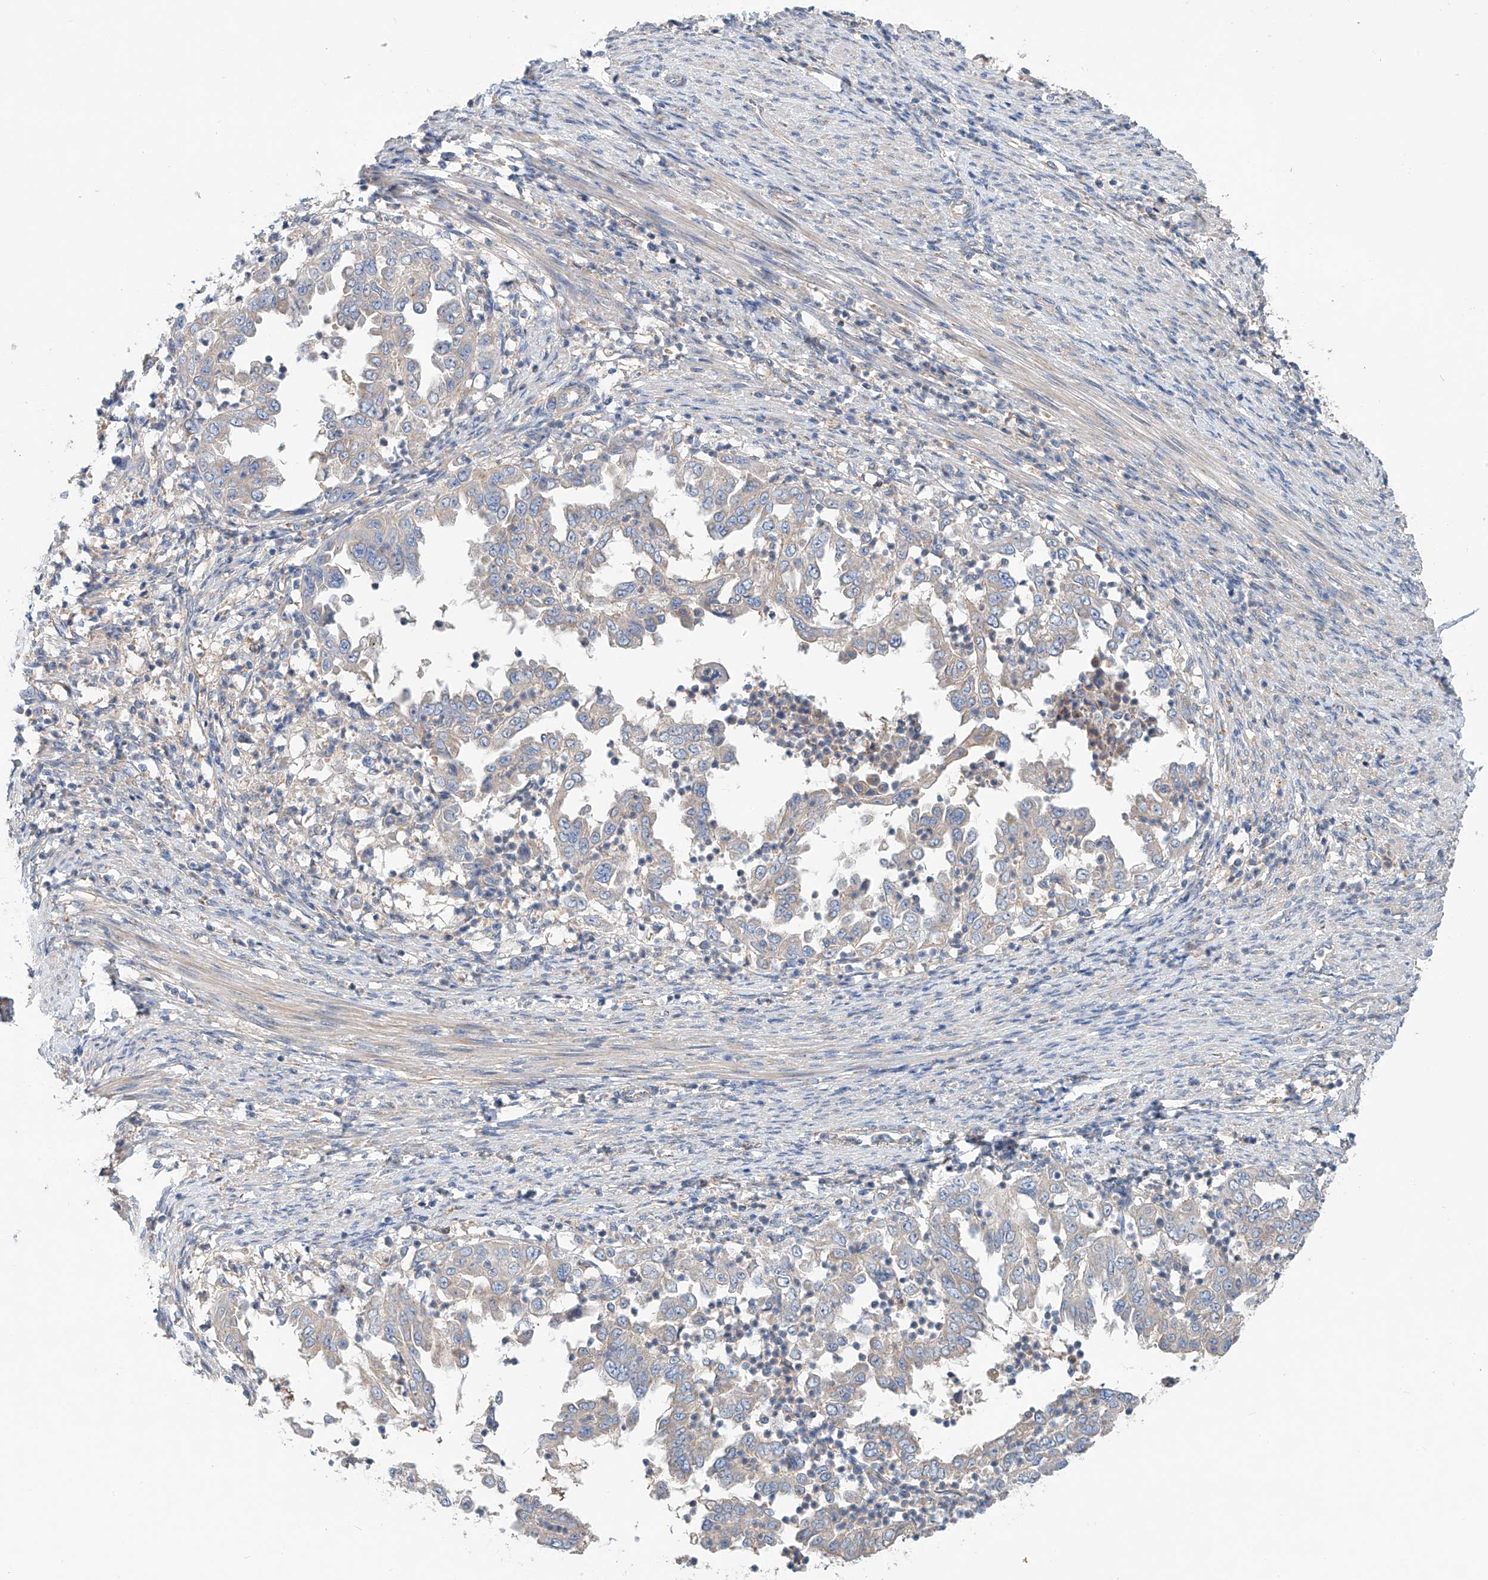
{"staining": {"intensity": "weak", "quantity": "<25%", "location": "cytoplasmic/membranous"}, "tissue": "endometrial cancer", "cell_type": "Tumor cells", "image_type": "cancer", "snomed": [{"axis": "morphology", "description": "Adenocarcinoma, NOS"}, {"axis": "topography", "description": "Endometrium"}], "caption": "High power microscopy histopathology image of an immunohistochemistry (IHC) image of endometrial adenocarcinoma, revealing no significant expression in tumor cells. The staining is performed using DAB brown chromogen with nuclei counter-stained in using hematoxylin.", "gene": "SLC22A7", "patient": {"sex": "female", "age": 85}}